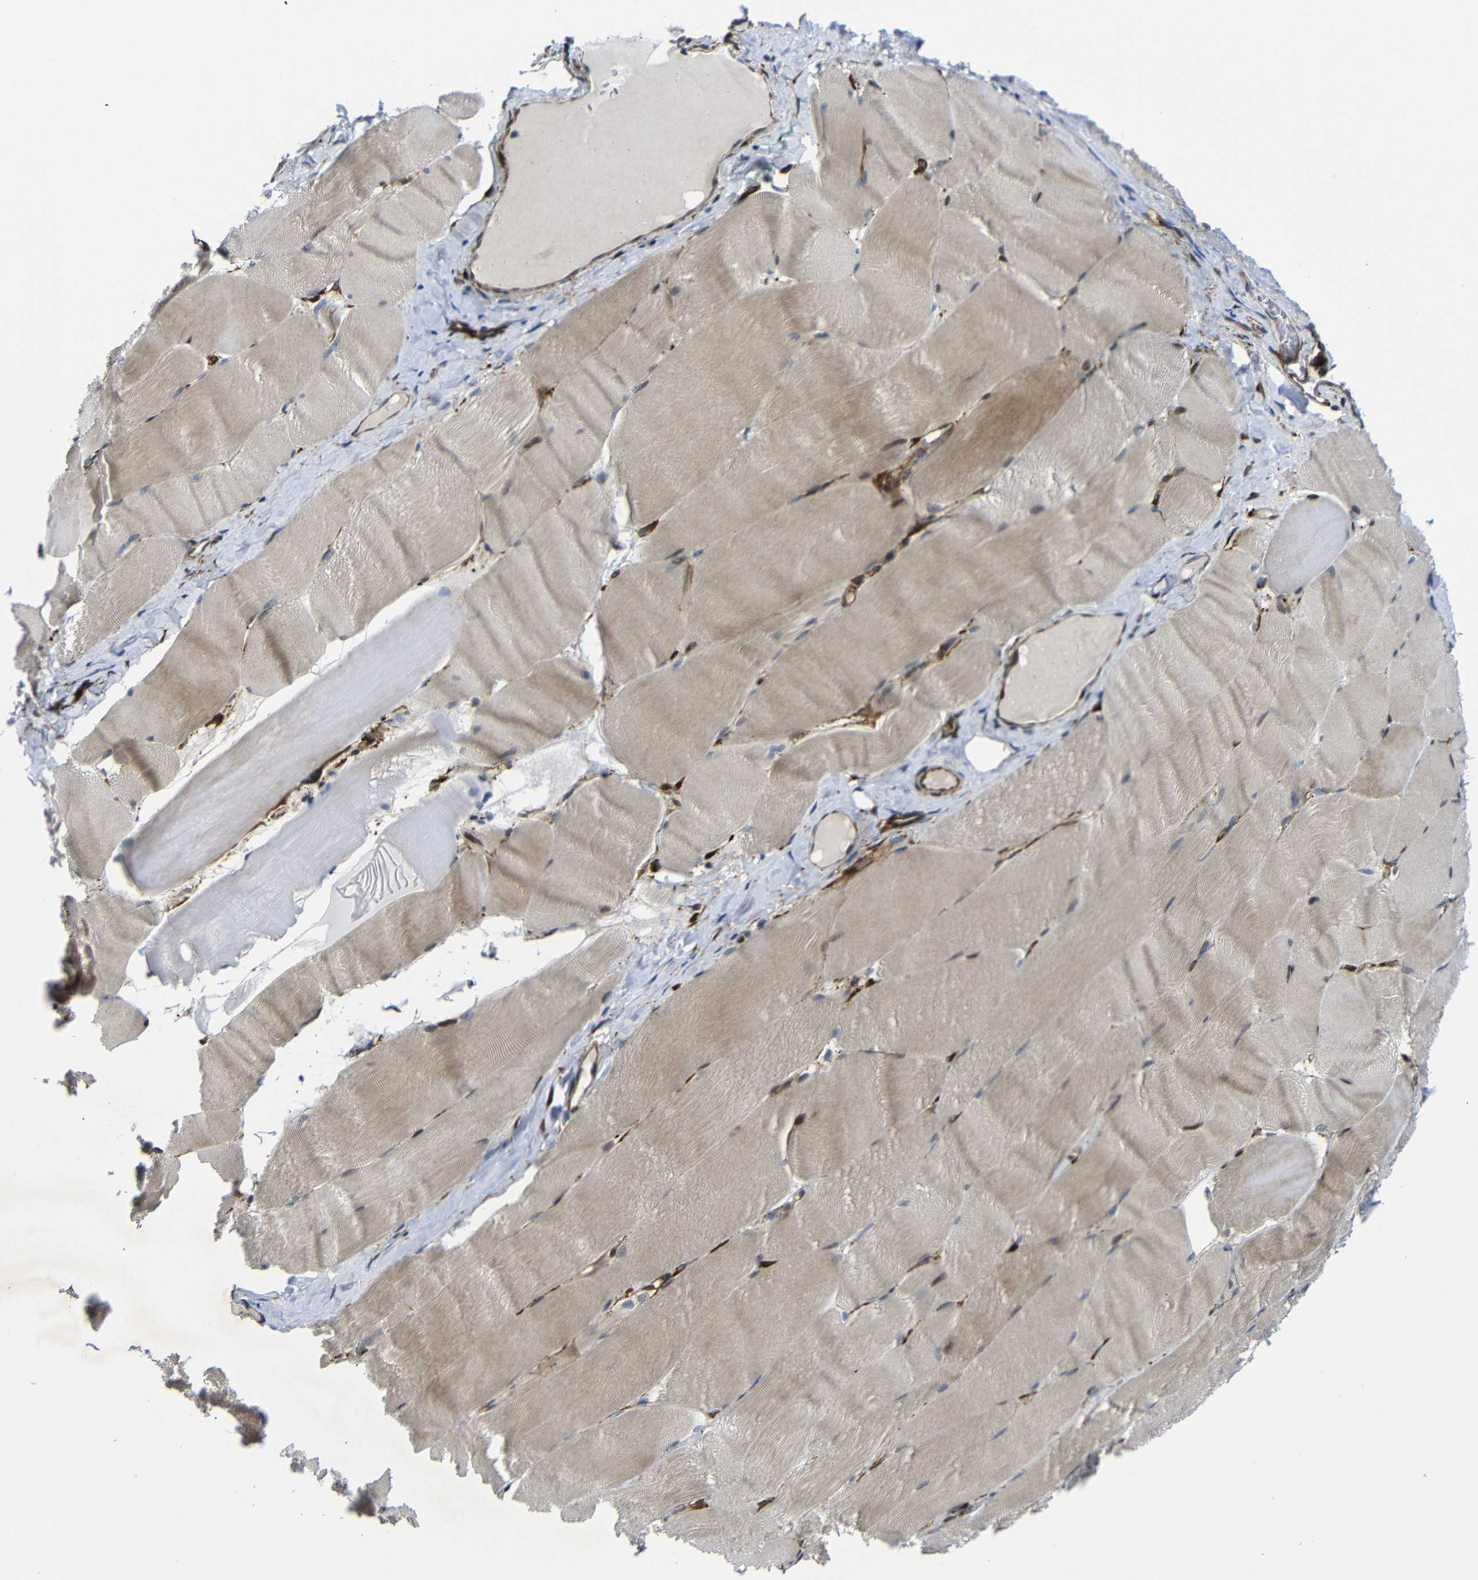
{"staining": {"intensity": "weak", "quantity": ">75%", "location": "cytoplasmic/membranous"}, "tissue": "skeletal muscle", "cell_type": "Myocytes", "image_type": "normal", "snomed": [{"axis": "morphology", "description": "Normal tissue, NOS"}, {"axis": "morphology", "description": "Squamous cell carcinoma, NOS"}, {"axis": "topography", "description": "Skeletal muscle"}], "caption": "DAB (3,3'-diaminobenzidine) immunohistochemical staining of normal human skeletal muscle demonstrates weak cytoplasmic/membranous protein positivity in approximately >75% of myocytes. (brown staining indicates protein expression, while blue staining denotes nuclei).", "gene": "PARP14", "patient": {"sex": "male", "age": 51}}